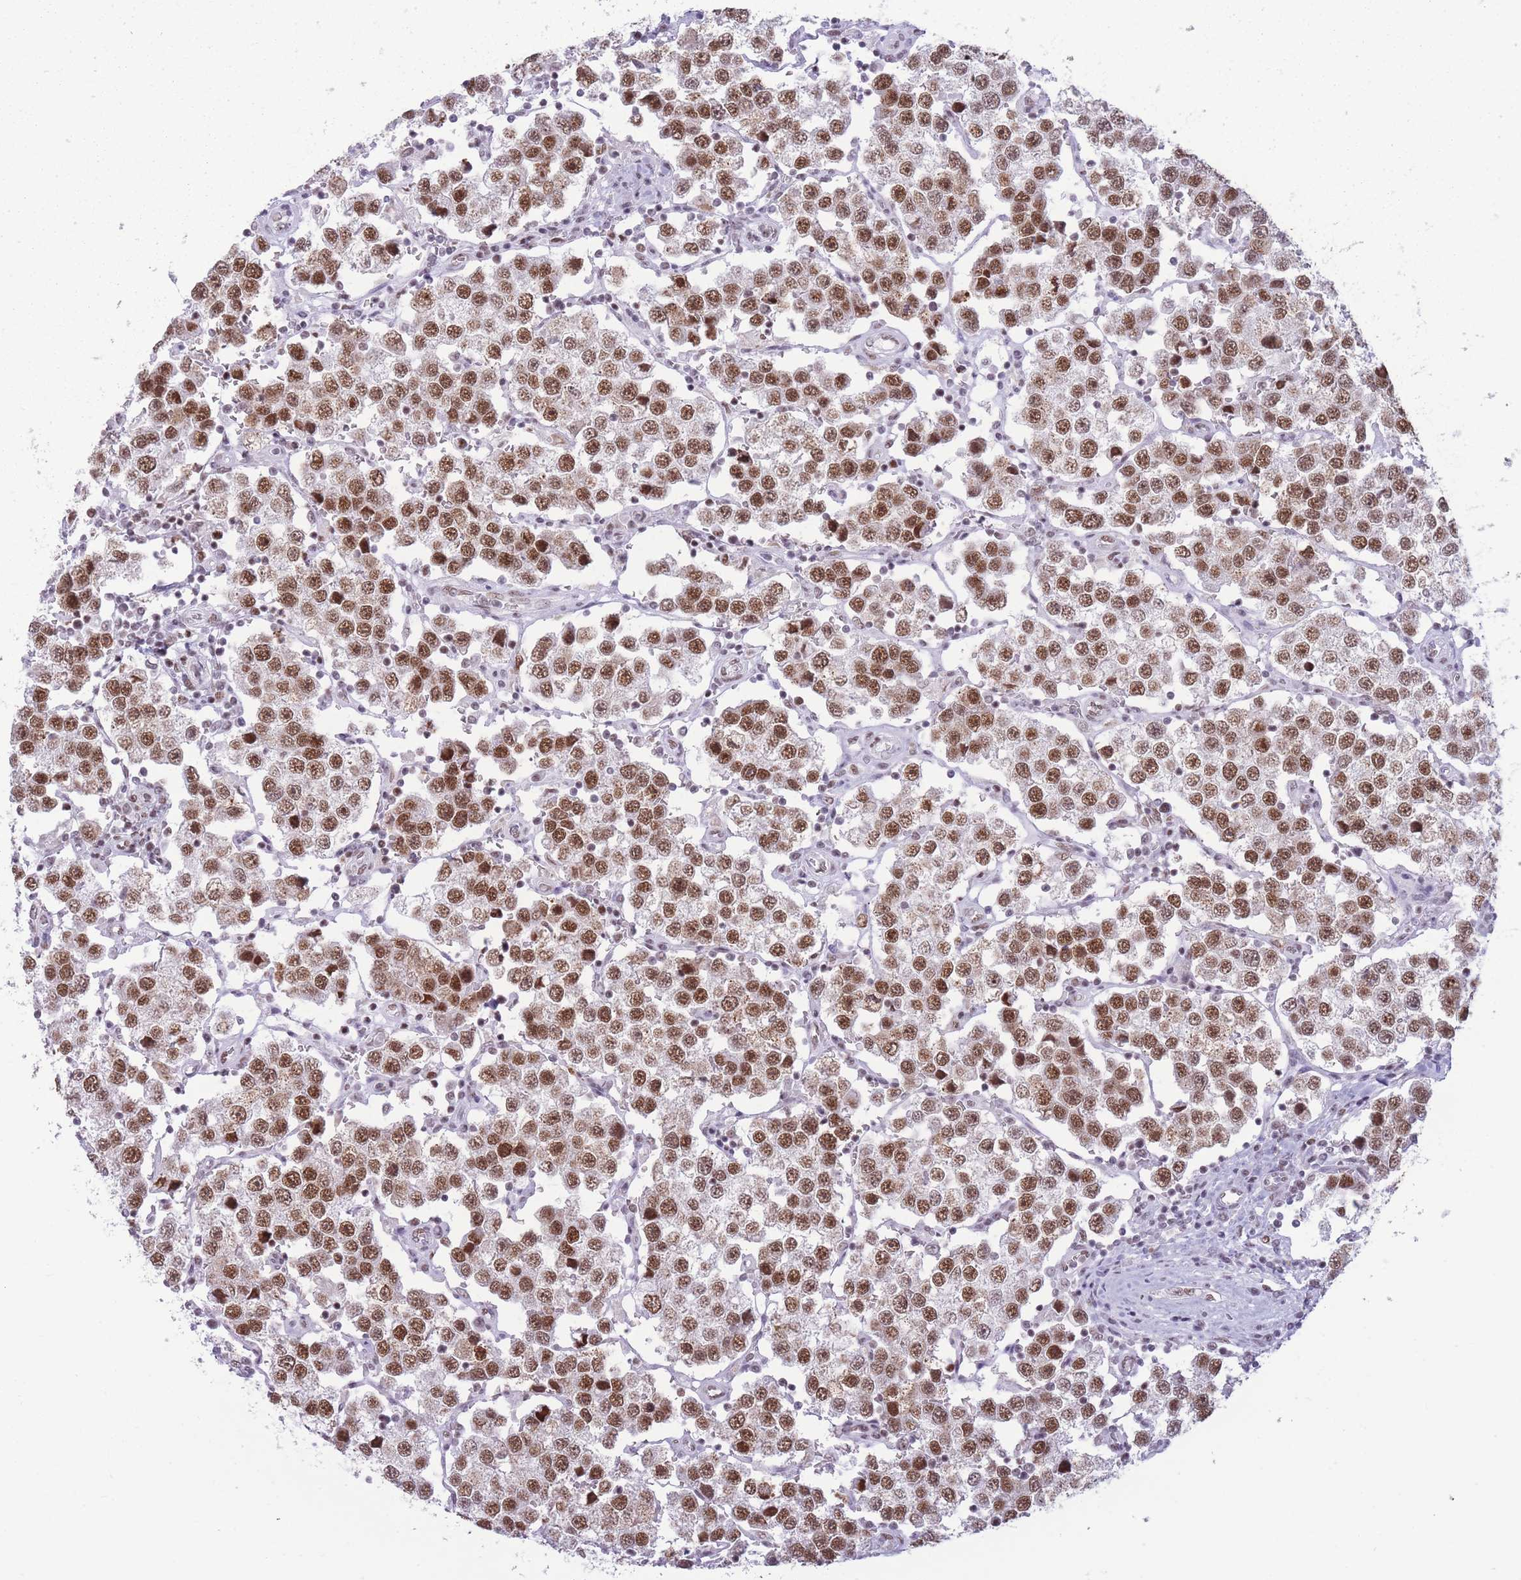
{"staining": {"intensity": "moderate", "quantity": ">75%", "location": "nuclear"}, "tissue": "testis cancer", "cell_type": "Tumor cells", "image_type": "cancer", "snomed": [{"axis": "morphology", "description": "Seminoma, NOS"}, {"axis": "topography", "description": "Testis"}], "caption": "Protein staining of seminoma (testis) tissue reveals moderate nuclear expression in approximately >75% of tumor cells.", "gene": "HNRNPUL1", "patient": {"sex": "male", "age": 37}}